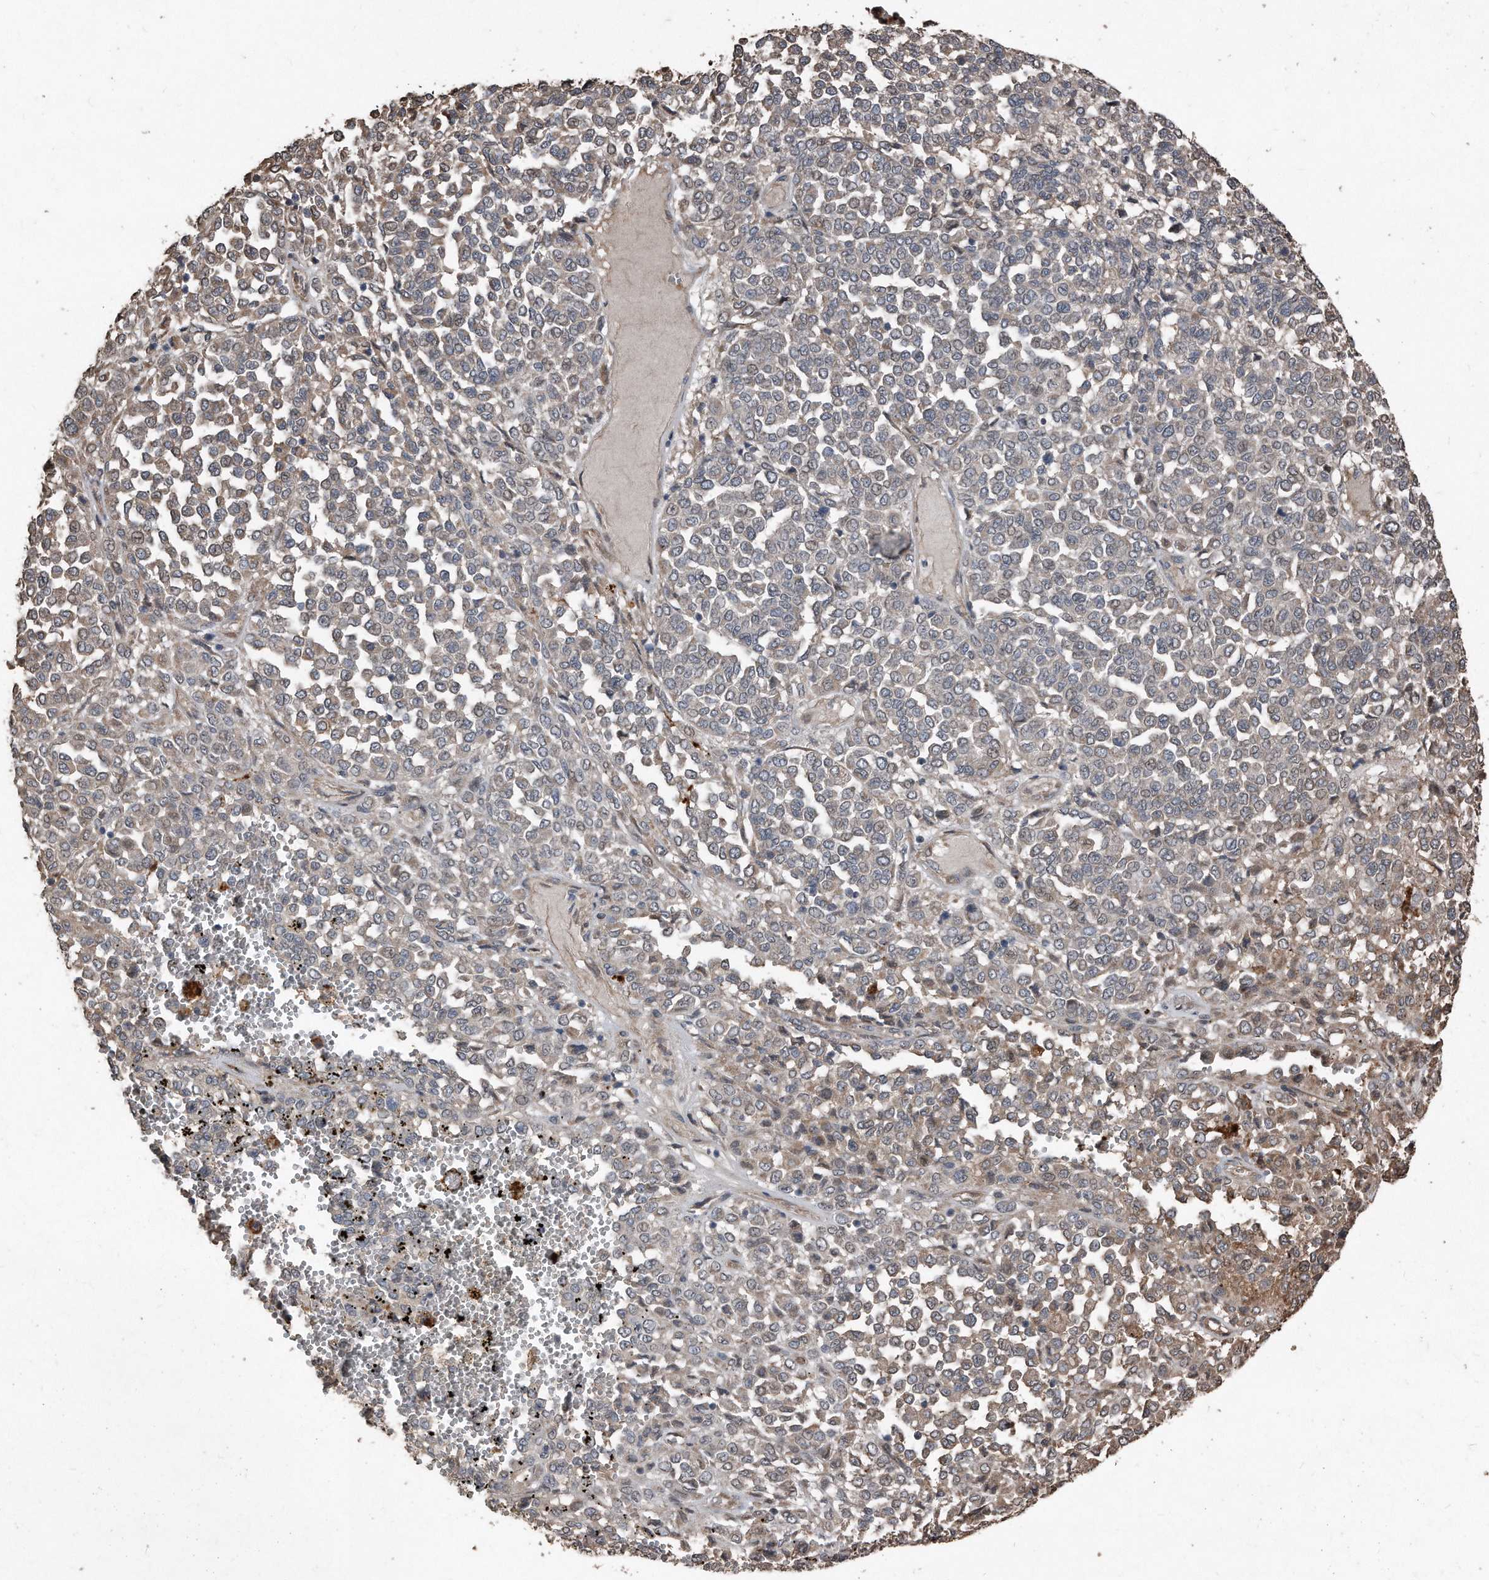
{"staining": {"intensity": "negative", "quantity": "none", "location": "none"}, "tissue": "melanoma", "cell_type": "Tumor cells", "image_type": "cancer", "snomed": [{"axis": "morphology", "description": "Malignant melanoma, Metastatic site"}, {"axis": "topography", "description": "Pancreas"}], "caption": "This photomicrograph is of malignant melanoma (metastatic site) stained with immunohistochemistry (IHC) to label a protein in brown with the nuclei are counter-stained blue. There is no positivity in tumor cells. Nuclei are stained in blue.", "gene": "ANKRD10", "patient": {"sex": "female", "age": 30}}